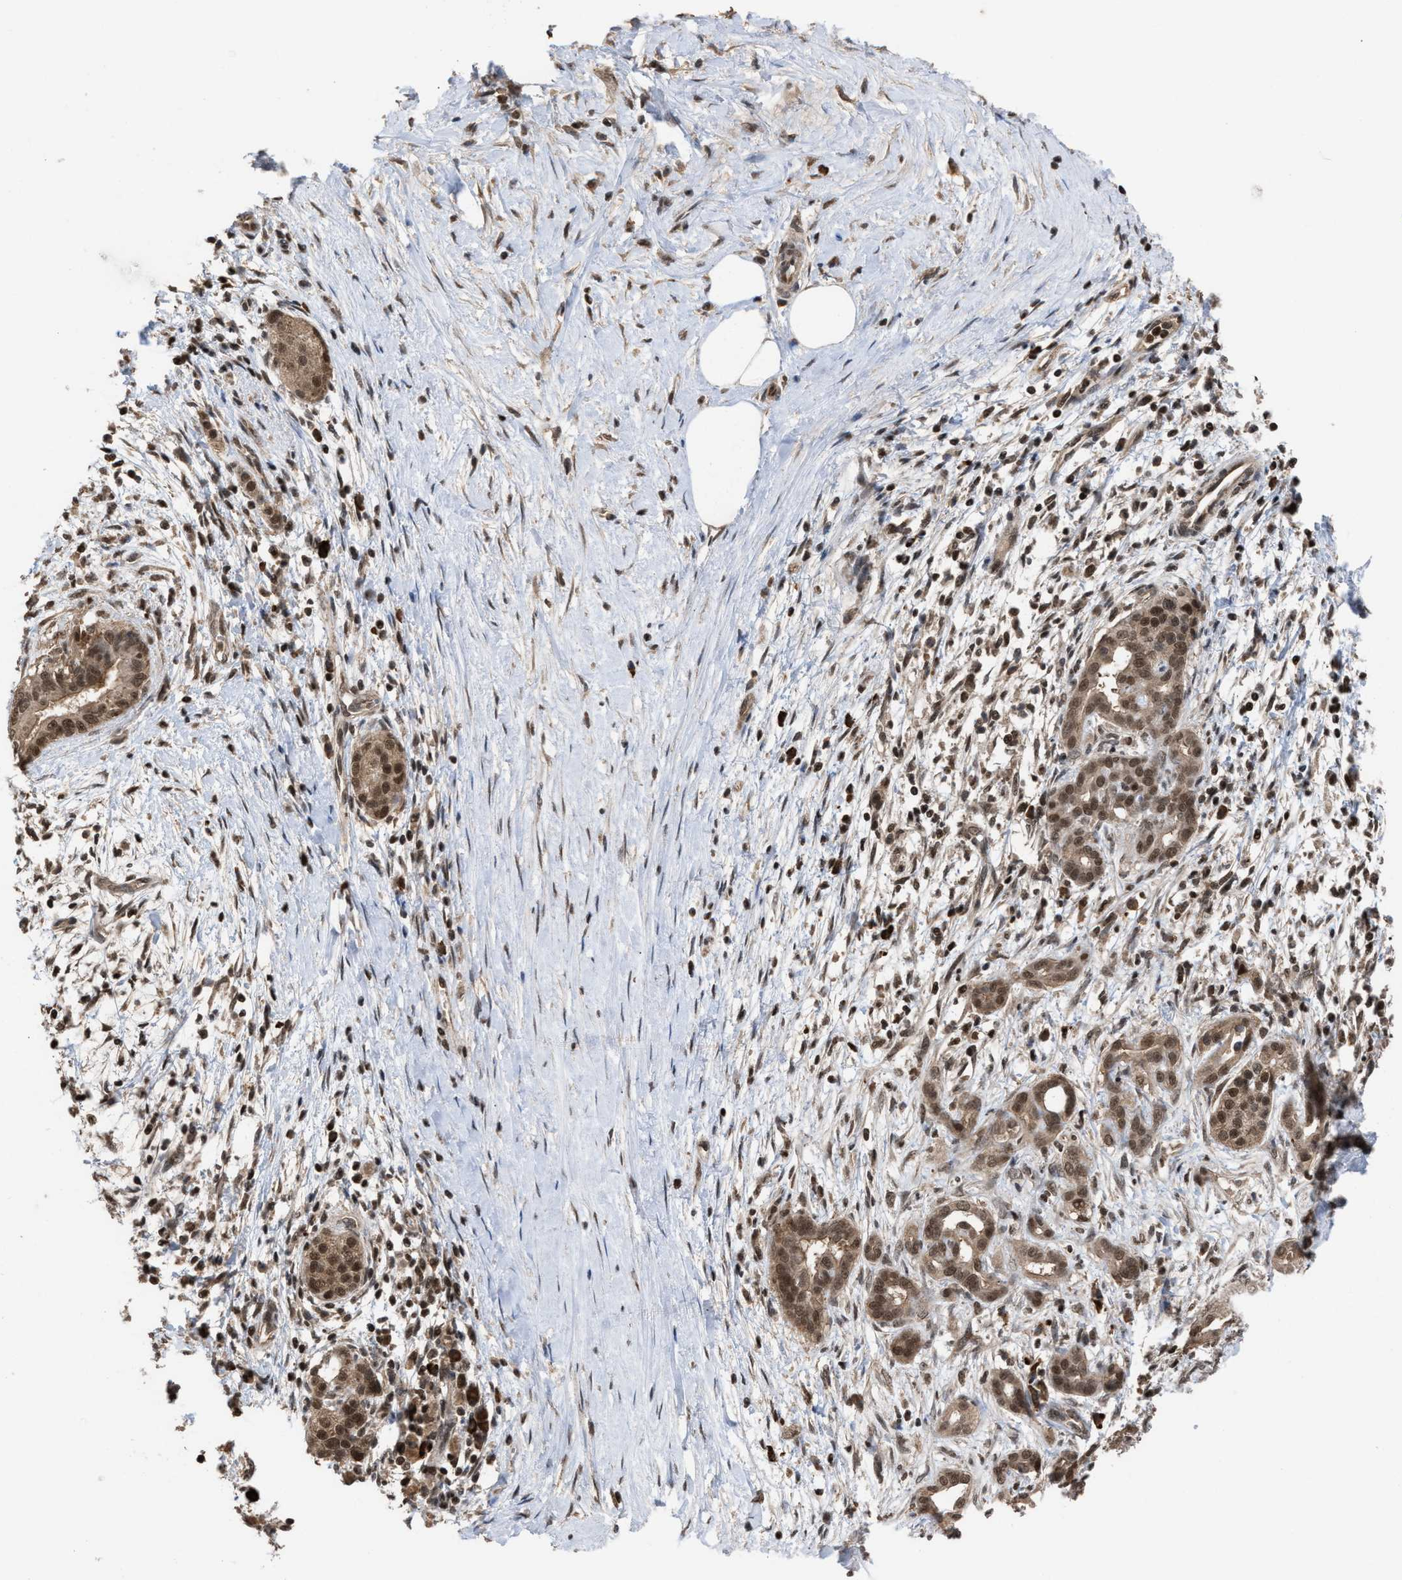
{"staining": {"intensity": "moderate", "quantity": ">75%", "location": "cytoplasmic/membranous,nuclear"}, "tissue": "pancreatic cancer", "cell_type": "Tumor cells", "image_type": "cancer", "snomed": [{"axis": "morphology", "description": "Adenocarcinoma, NOS"}, {"axis": "topography", "description": "Pancreas"}], "caption": "A high-resolution micrograph shows IHC staining of pancreatic cancer (adenocarcinoma), which shows moderate cytoplasmic/membranous and nuclear positivity in approximately >75% of tumor cells. (IHC, brightfield microscopy, high magnification).", "gene": "C9orf78", "patient": {"sex": "male", "age": 58}}